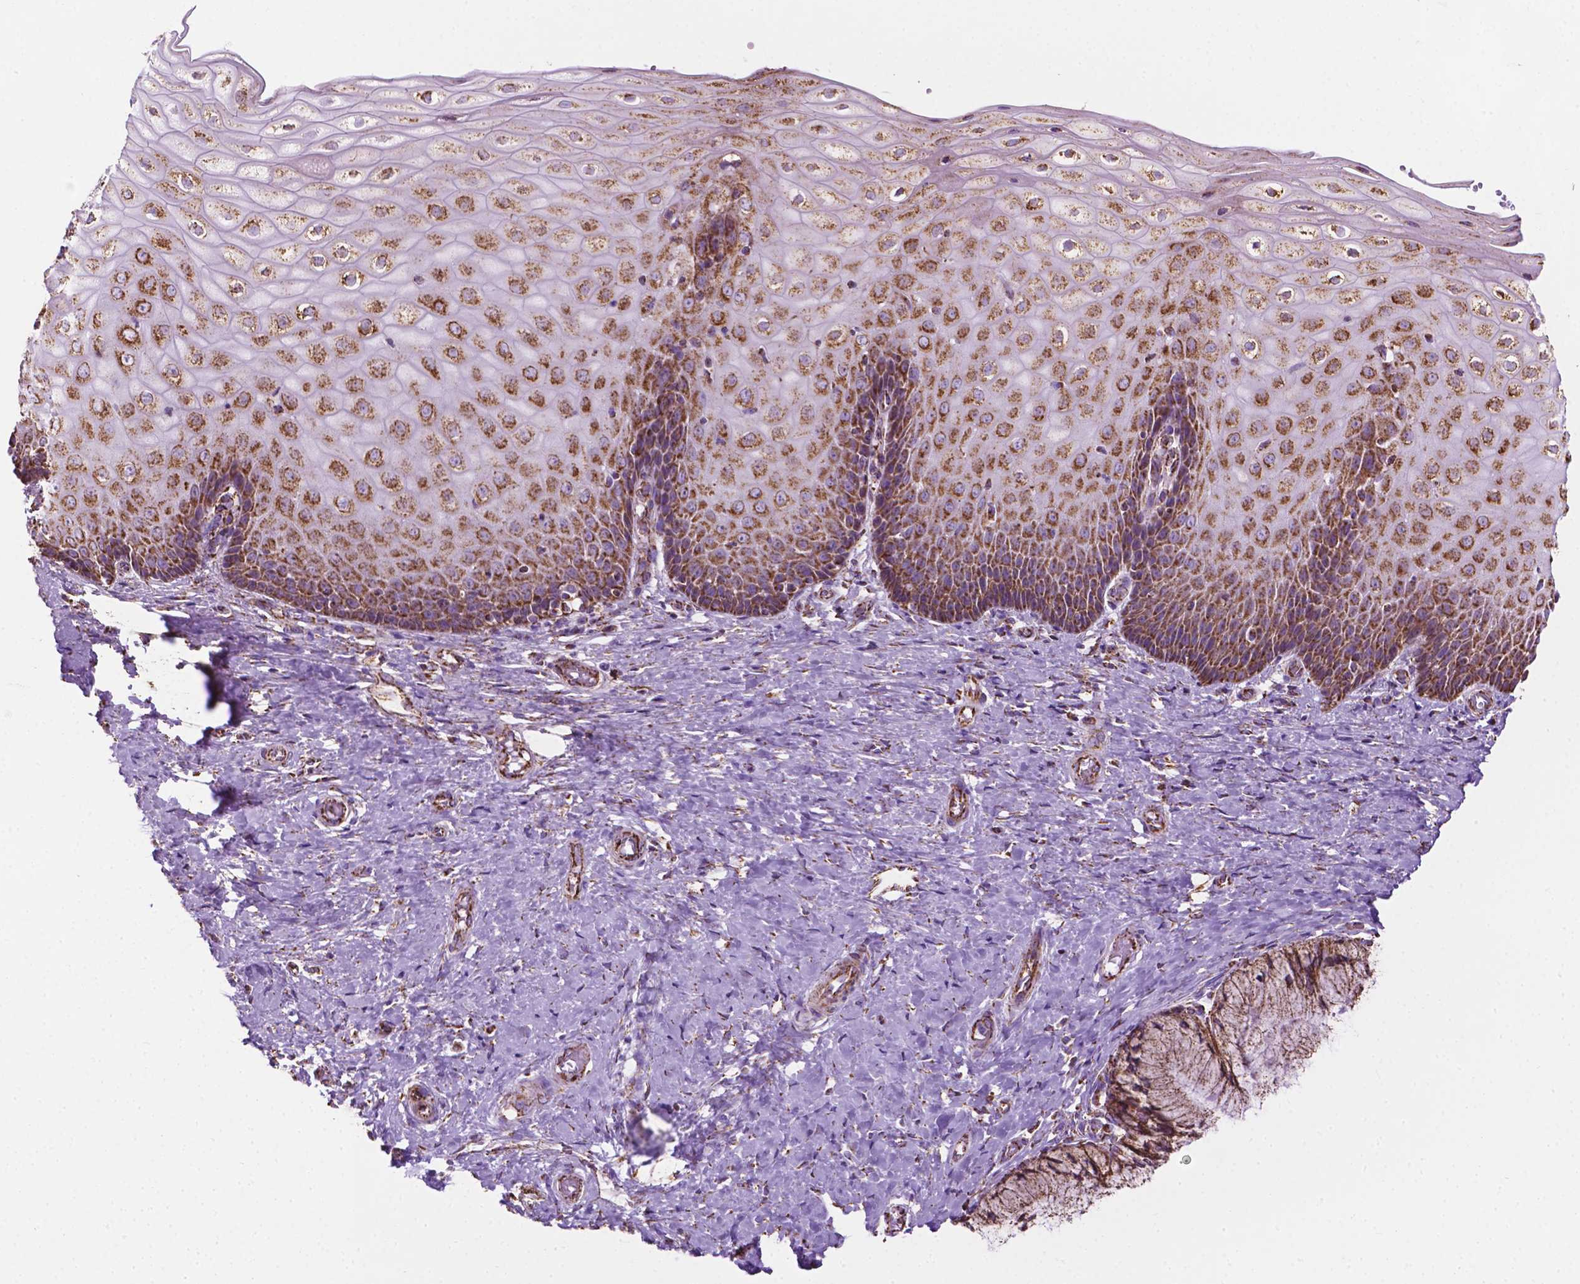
{"staining": {"intensity": "strong", "quantity": ">75%", "location": "cytoplasmic/membranous"}, "tissue": "cervix", "cell_type": "Glandular cells", "image_type": "normal", "snomed": [{"axis": "morphology", "description": "Normal tissue, NOS"}, {"axis": "topography", "description": "Cervix"}], "caption": "Strong cytoplasmic/membranous expression for a protein is seen in approximately >75% of glandular cells of normal cervix using immunohistochemistry.", "gene": "RMDN3", "patient": {"sex": "female", "age": 37}}